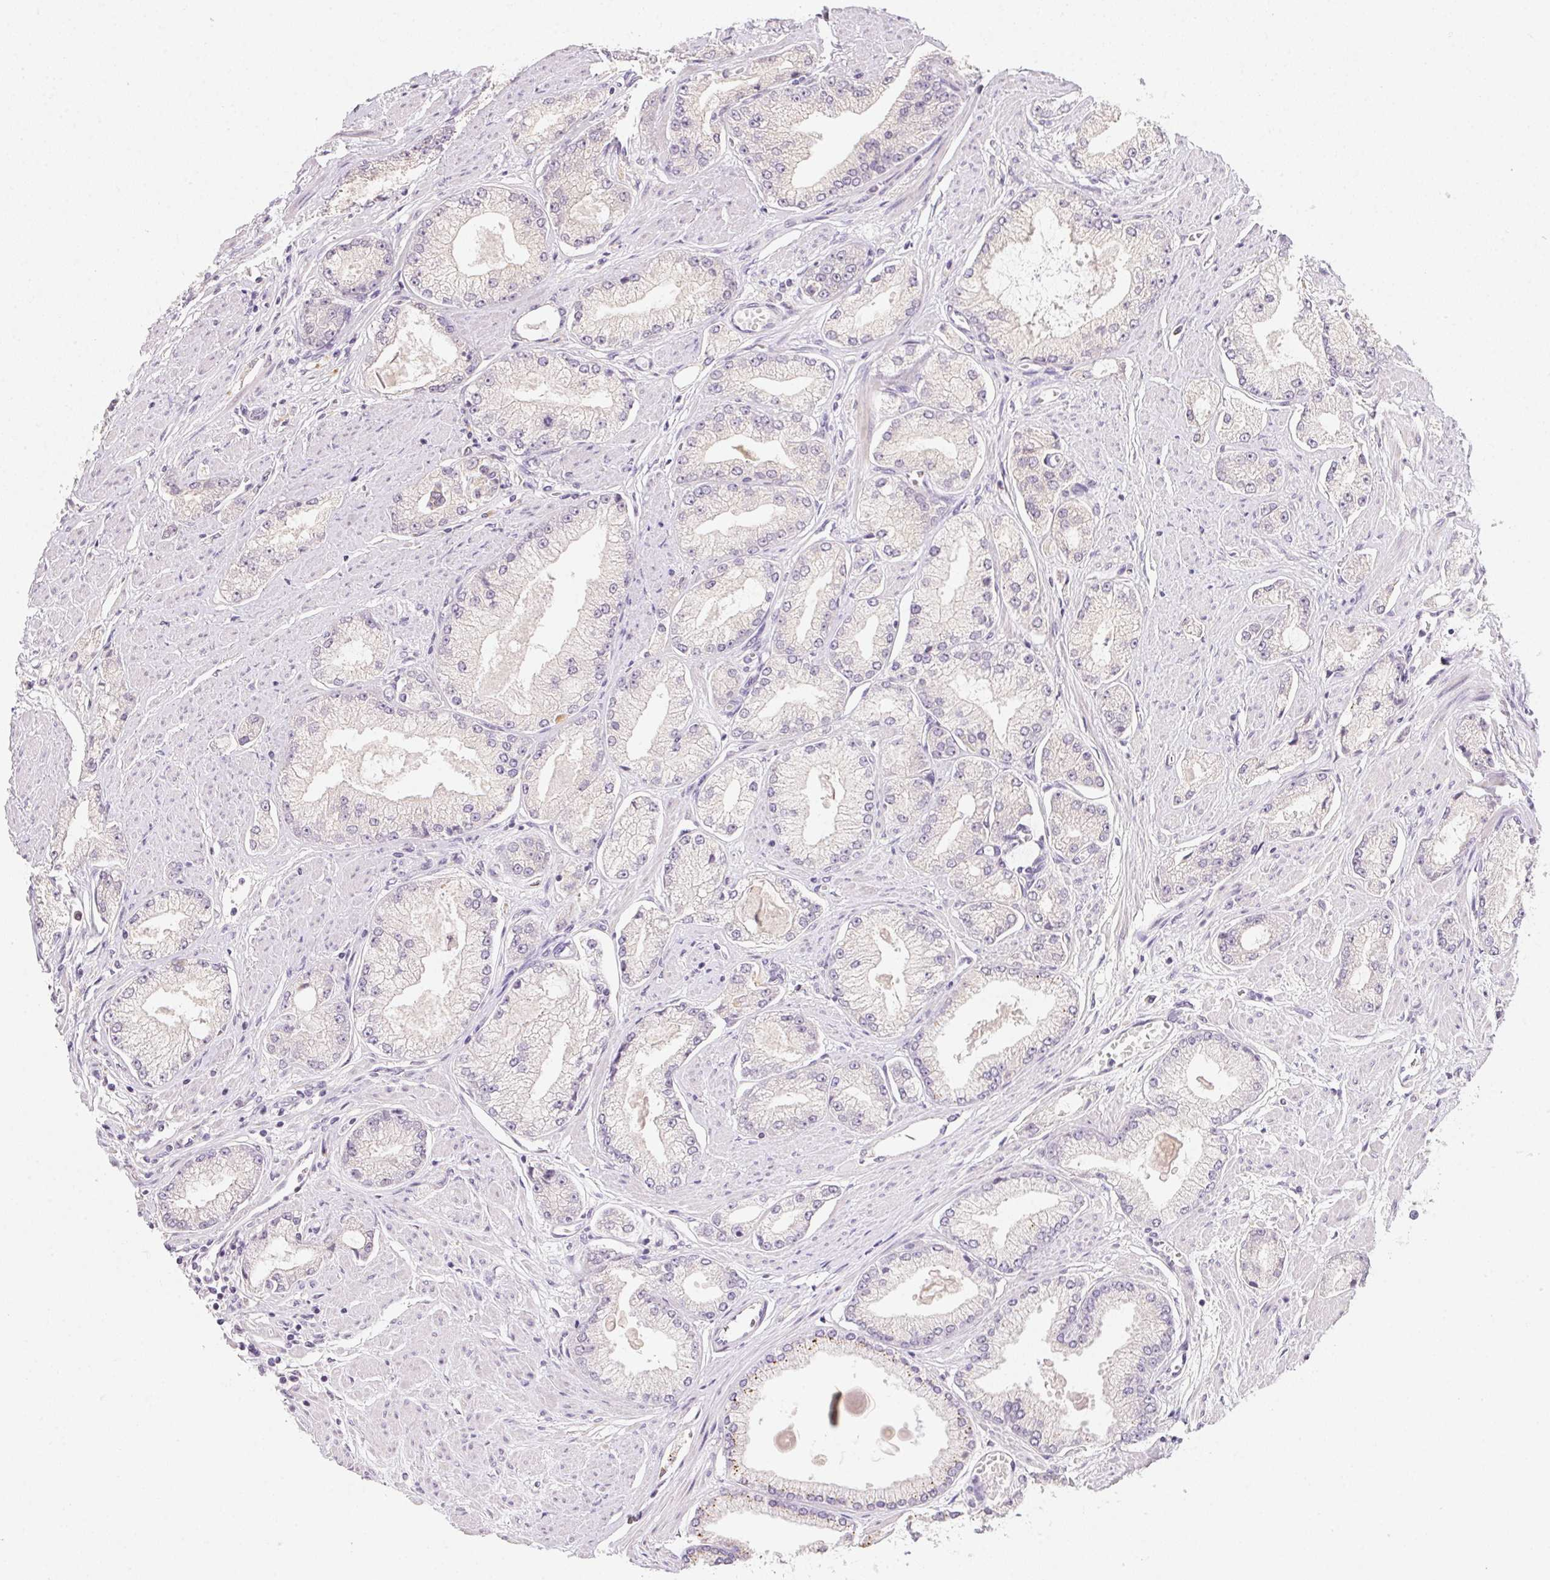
{"staining": {"intensity": "negative", "quantity": "none", "location": "none"}, "tissue": "prostate cancer", "cell_type": "Tumor cells", "image_type": "cancer", "snomed": [{"axis": "morphology", "description": "Adenocarcinoma, High grade"}, {"axis": "topography", "description": "Prostate"}], "caption": "IHC histopathology image of prostate cancer (adenocarcinoma (high-grade)) stained for a protein (brown), which reveals no expression in tumor cells.", "gene": "SLC6A18", "patient": {"sex": "male", "age": 68}}